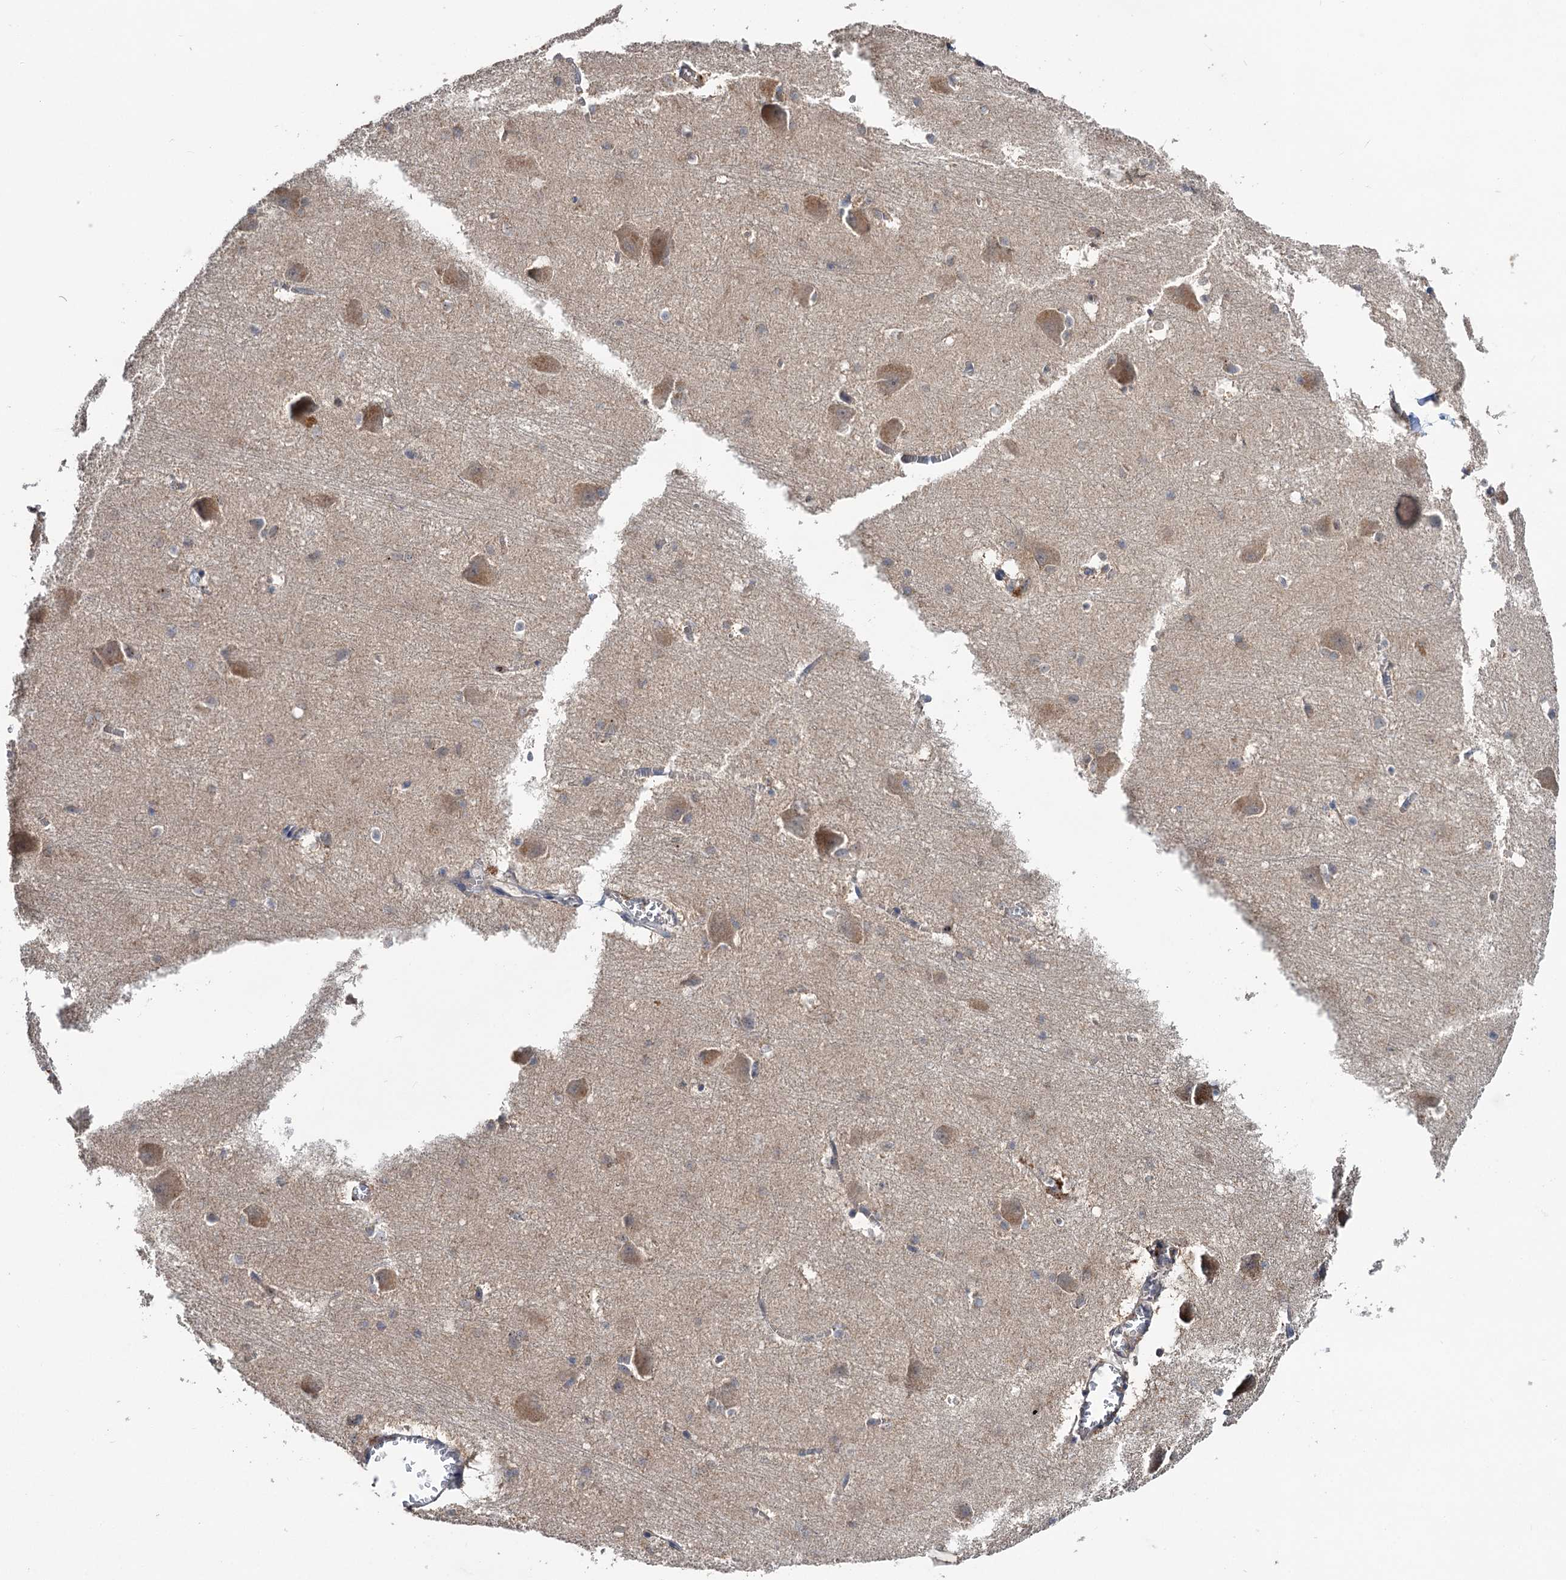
{"staining": {"intensity": "negative", "quantity": "none", "location": "none"}, "tissue": "caudate", "cell_type": "Glial cells", "image_type": "normal", "snomed": [{"axis": "morphology", "description": "Normal tissue, NOS"}, {"axis": "topography", "description": "Lateral ventricle wall"}], "caption": "This is an immunohistochemistry histopathology image of normal caudate. There is no staining in glial cells.", "gene": "NUDCD2", "patient": {"sex": "male", "age": 37}}